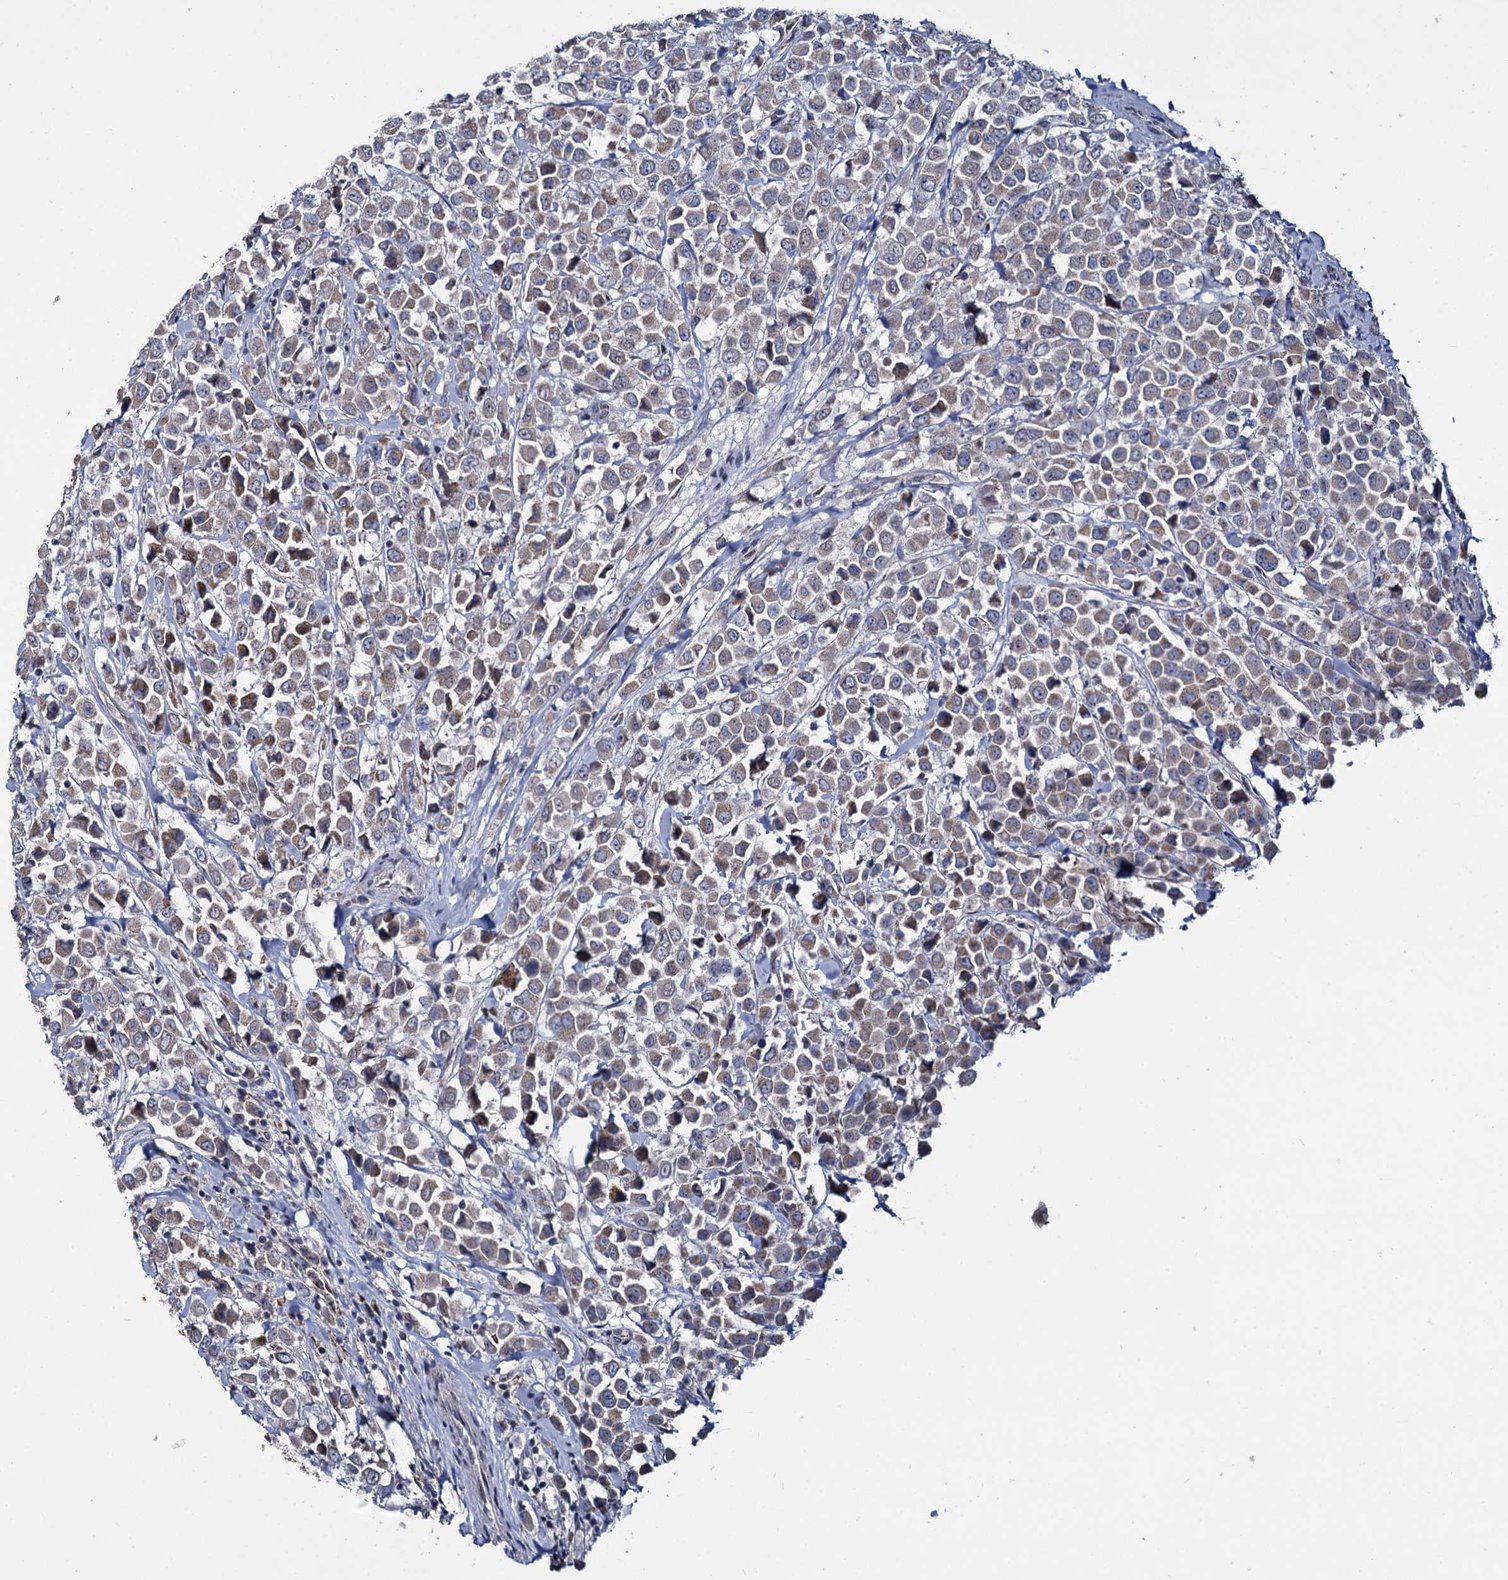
{"staining": {"intensity": "moderate", "quantity": ">75%", "location": "cytoplasmic/membranous"}, "tissue": "breast cancer", "cell_type": "Tumor cells", "image_type": "cancer", "snomed": [{"axis": "morphology", "description": "Duct carcinoma"}, {"axis": "topography", "description": "Breast"}], "caption": "Immunohistochemistry (IHC) micrograph of breast cancer (infiltrating ductal carcinoma) stained for a protein (brown), which exhibits medium levels of moderate cytoplasmic/membranous expression in approximately >75% of tumor cells.", "gene": "RPUSD4", "patient": {"sex": "female", "age": 61}}